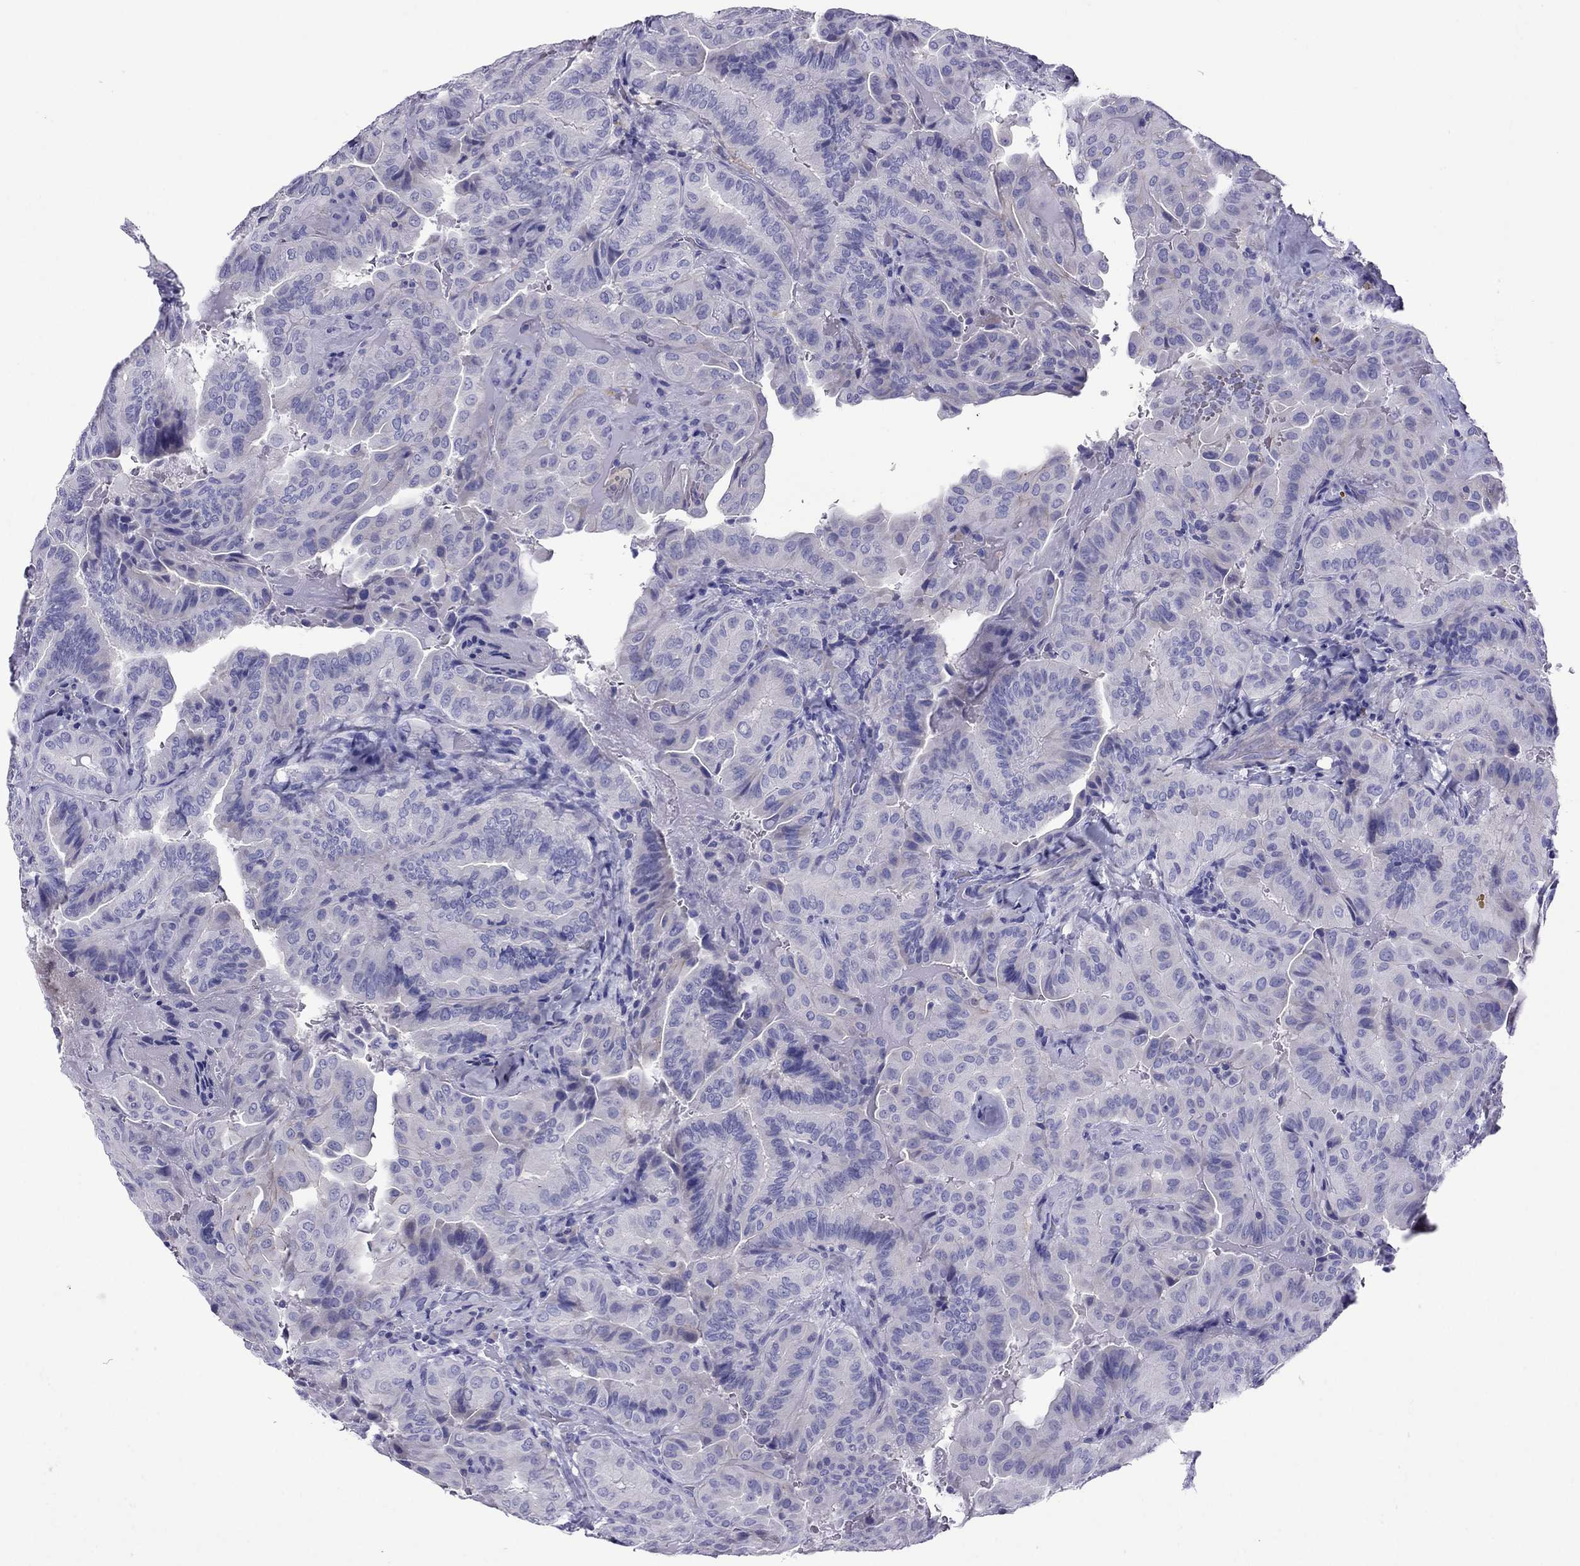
{"staining": {"intensity": "negative", "quantity": "none", "location": "none"}, "tissue": "thyroid cancer", "cell_type": "Tumor cells", "image_type": "cancer", "snomed": [{"axis": "morphology", "description": "Papillary adenocarcinoma, NOS"}, {"axis": "topography", "description": "Thyroid gland"}], "caption": "High power microscopy histopathology image of an immunohistochemistry image of papillary adenocarcinoma (thyroid), revealing no significant expression in tumor cells.", "gene": "MYL11", "patient": {"sex": "female", "age": 68}}